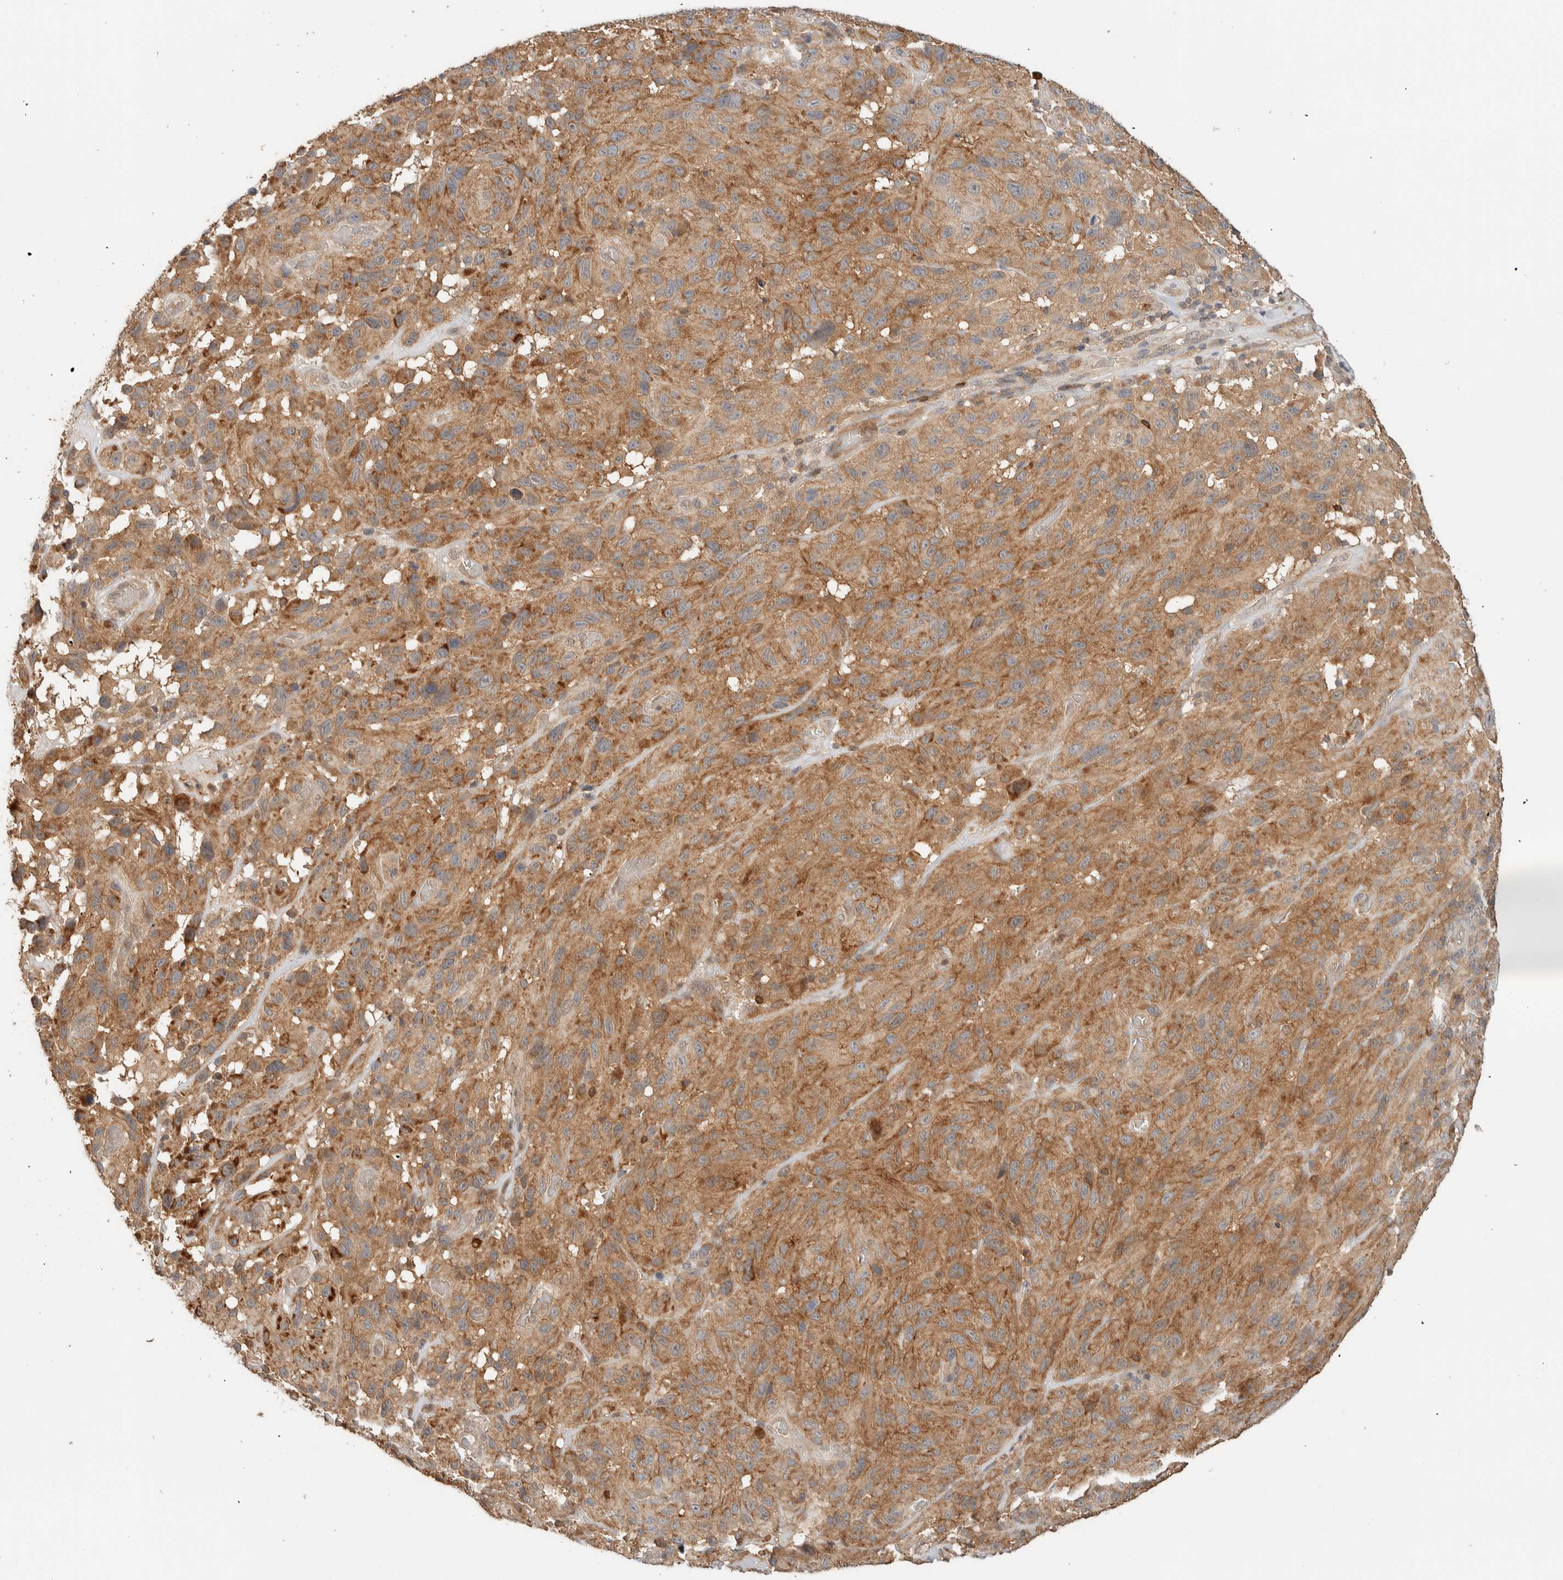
{"staining": {"intensity": "moderate", "quantity": ">75%", "location": "cytoplasmic/membranous"}, "tissue": "melanoma", "cell_type": "Tumor cells", "image_type": "cancer", "snomed": [{"axis": "morphology", "description": "Malignant melanoma, NOS"}, {"axis": "topography", "description": "Skin"}], "caption": "Immunohistochemistry histopathology image of melanoma stained for a protein (brown), which reveals medium levels of moderate cytoplasmic/membranous positivity in approximately >75% of tumor cells.", "gene": "ZNF567", "patient": {"sex": "male", "age": 66}}